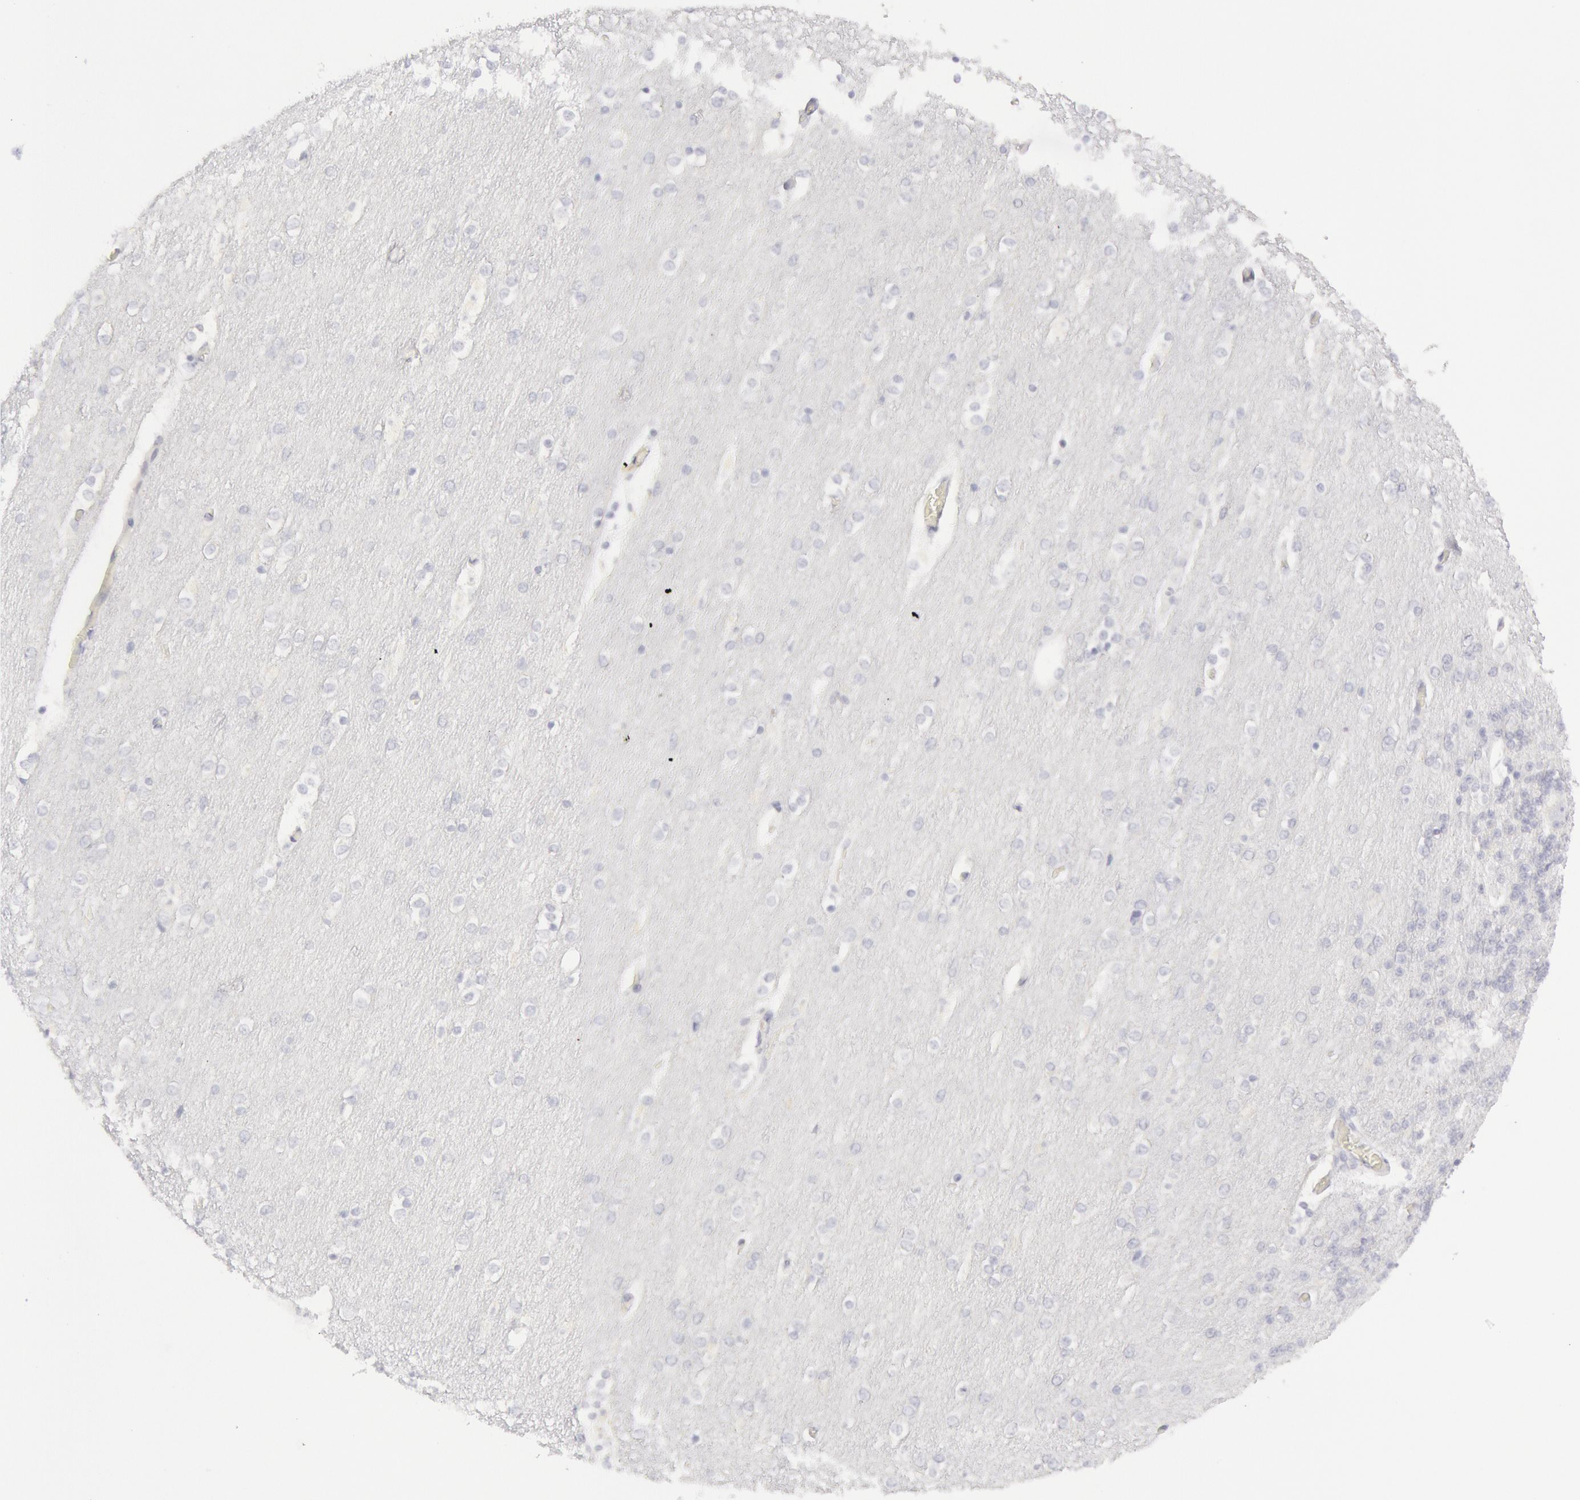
{"staining": {"intensity": "negative", "quantity": "none", "location": "none"}, "tissue": "cerebellum", "cell_type": "Cells in granular layer", "image_type": "normal", "snomed": [{"axis": "morphology", "description": "Normal tissue, NOS"}, {"axis": "topography", "description": "Cerebellum"}], "caption": "Image shows no significant protein staining in cells in granular layer of normal cerebellum. Nuclei are stained in blue.", "gene": "CDH13", "patient": {"sex": "female", "age": 54}}